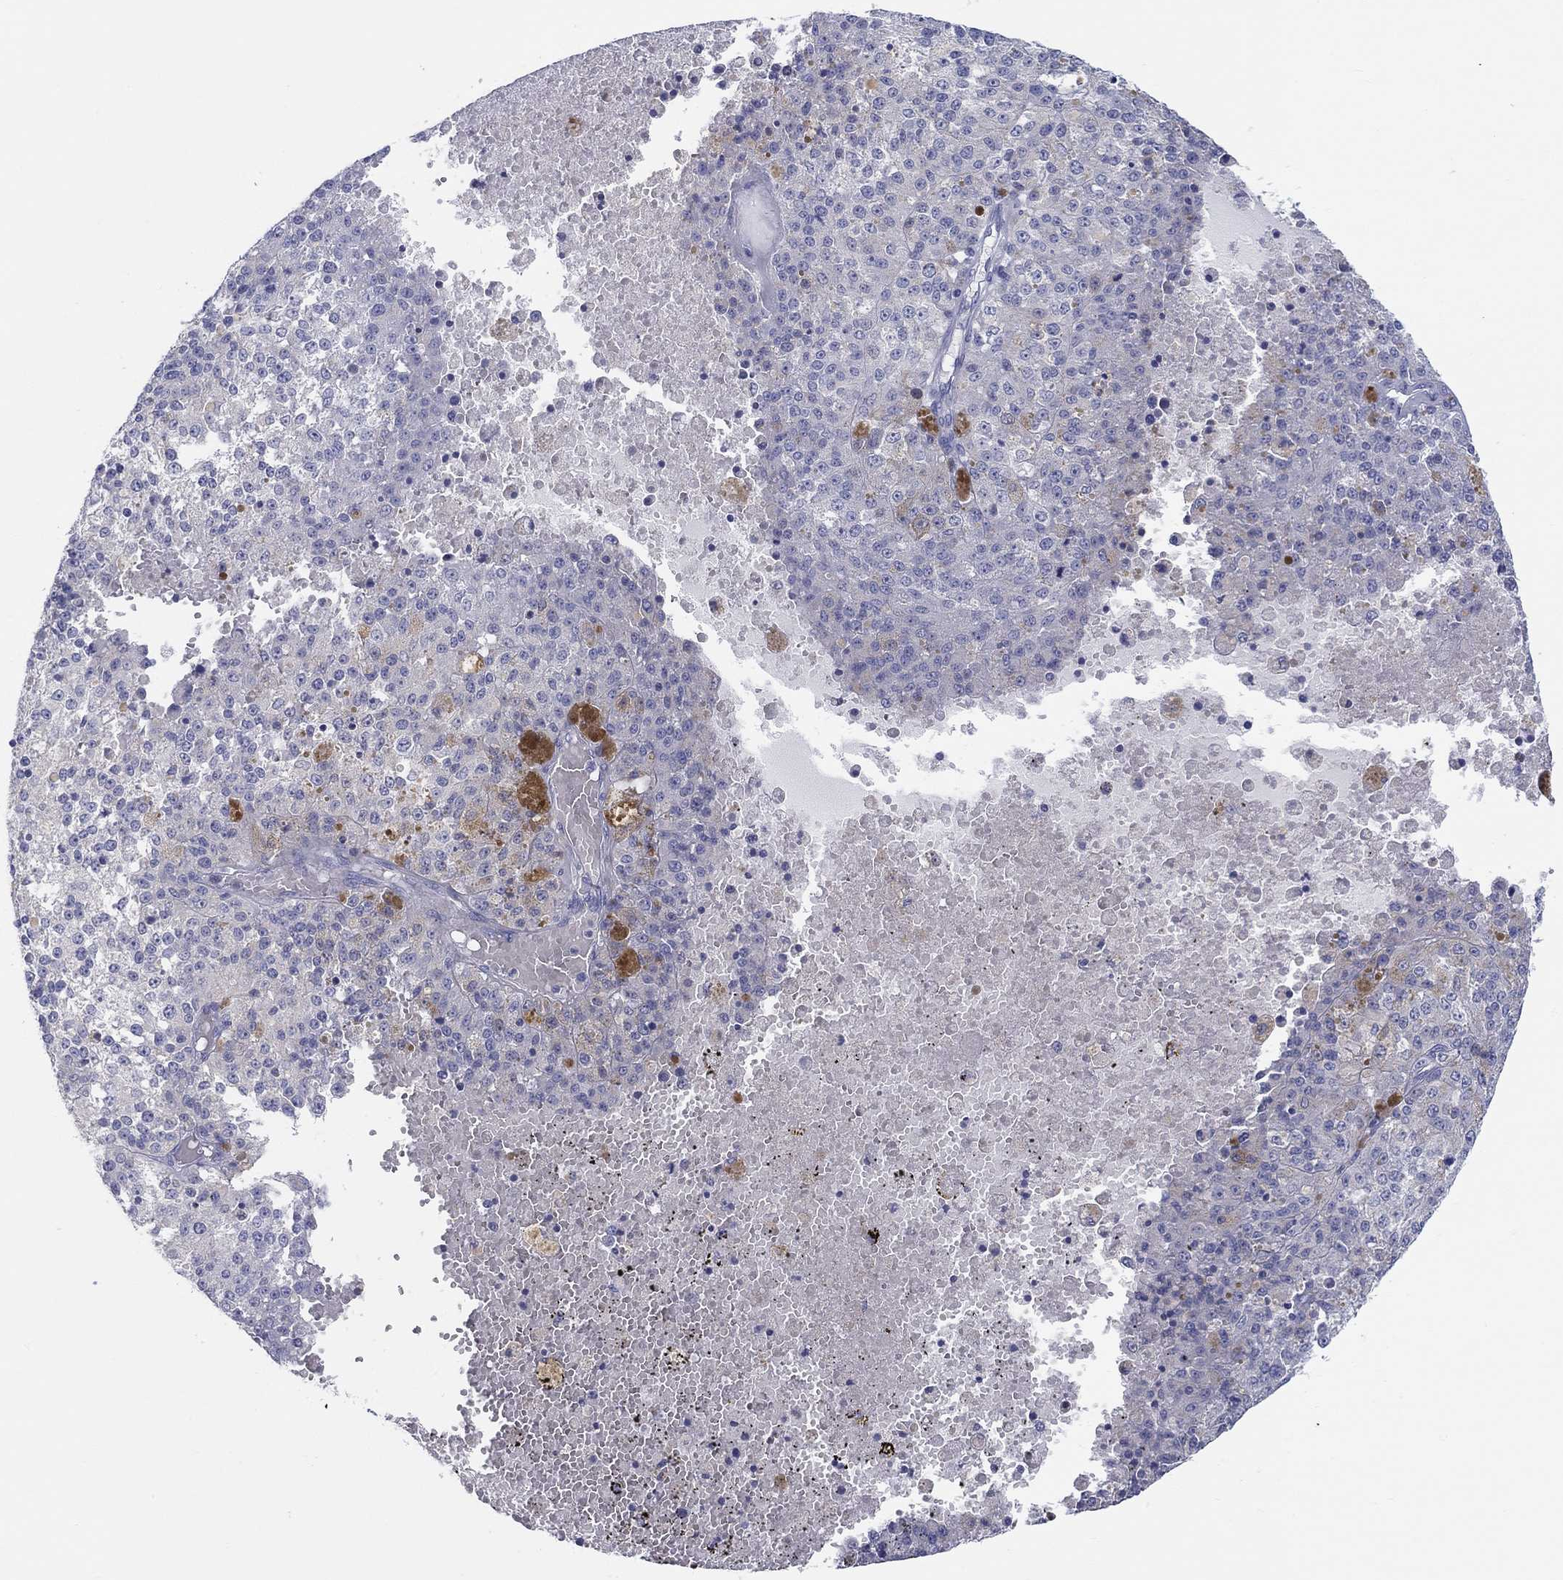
{"staining": {"intensity": "negative", "quantity": "none", "location": "none"}, "tissue": "melanoma", "cell_type": "Tumor cells", "image_type": "cancer", "snomed": [{"axis": "morphology", "description": "Malignant melanoma, Metastatic site"}, {"axis": "topography", "description": "Lymph node"}], "caption": "This is a micrograph of immunohistochemistry (IHC) staining of melanoma, which shows no expression in tumor cells.", "gene": "HAPLN4", "patient": {"sex": "female", "age": 64}}